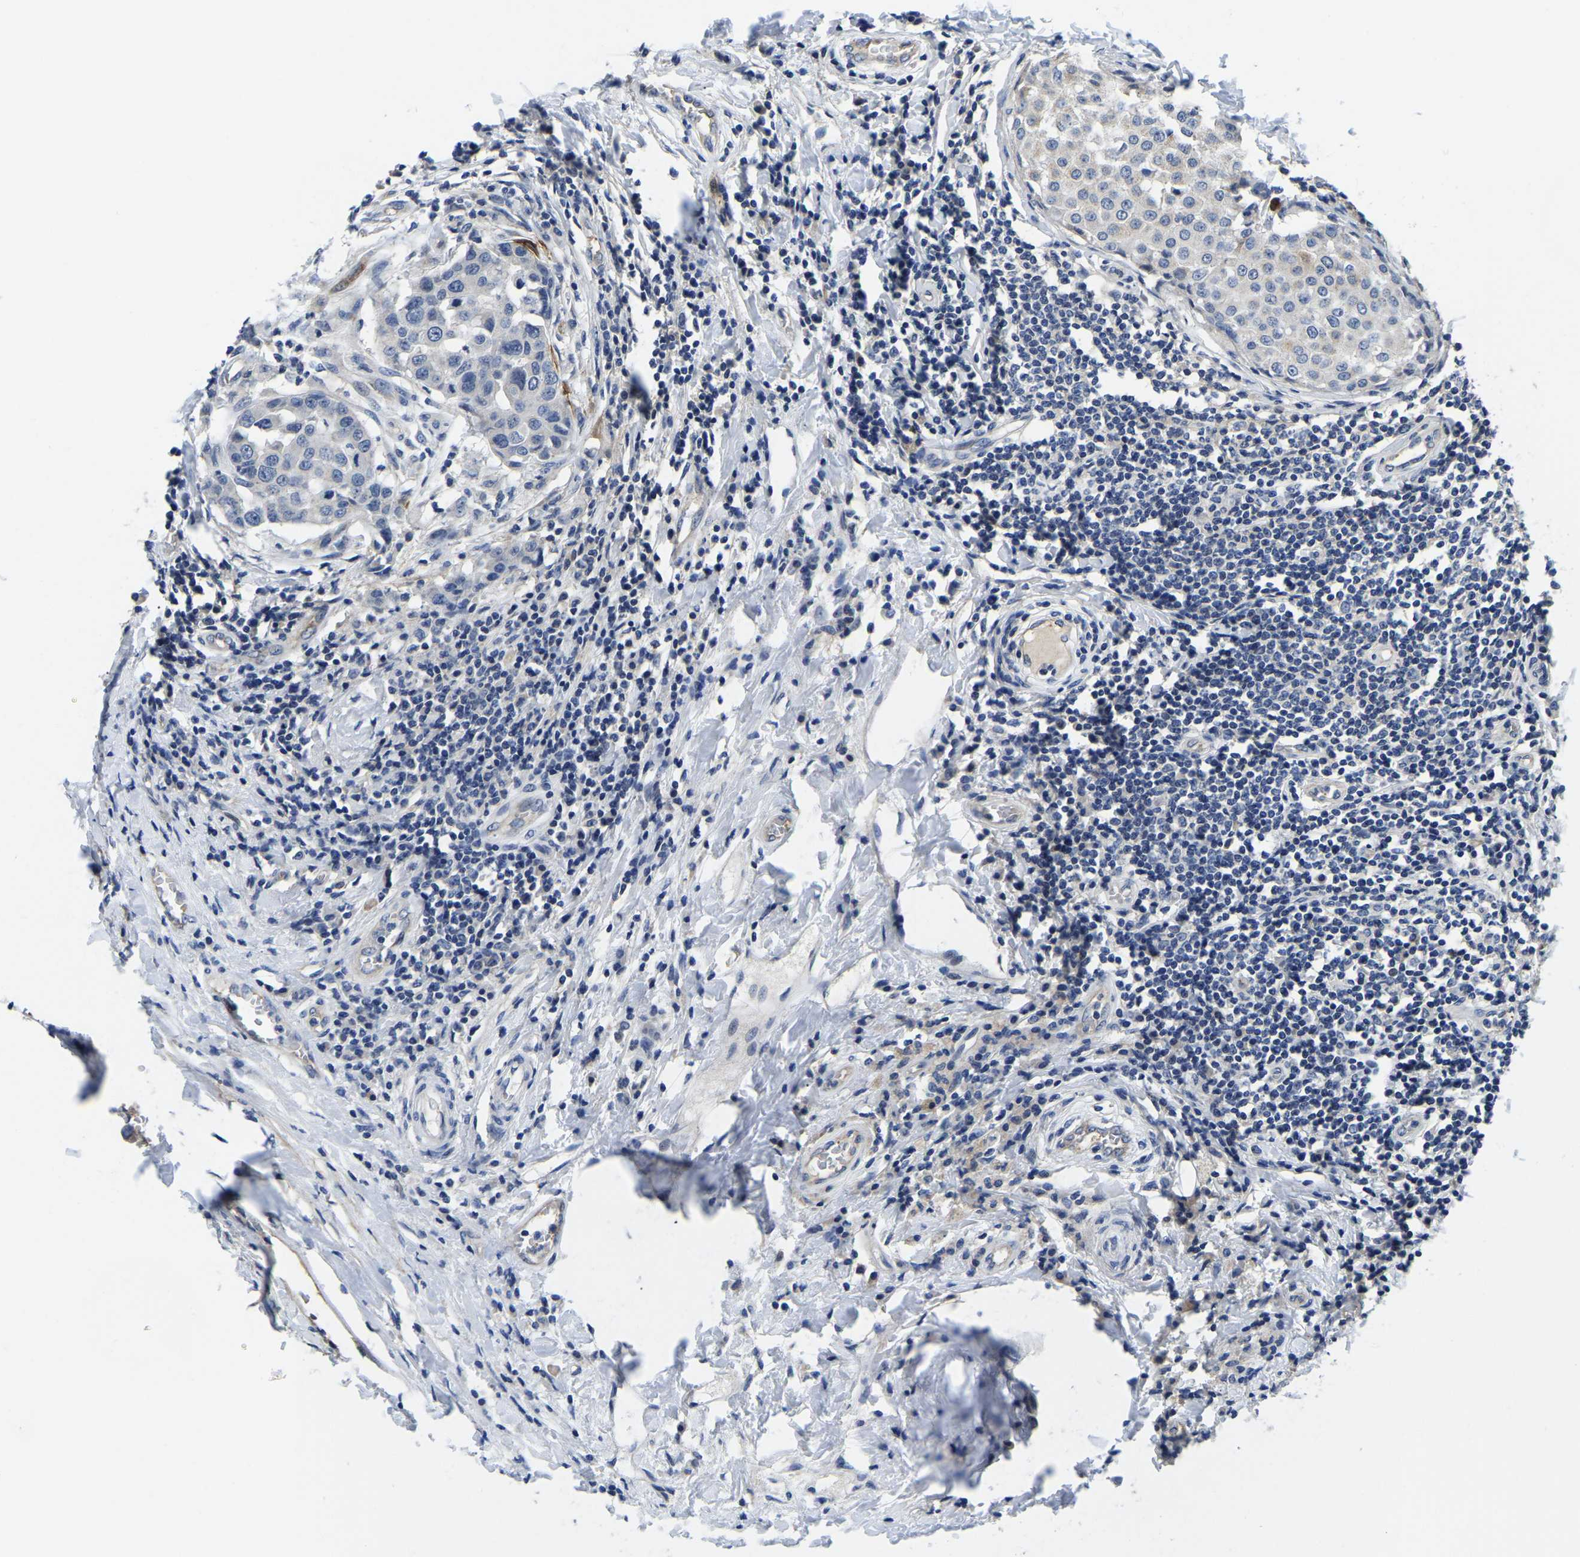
{"staining": {"intensity": "negative", "quantity": "none", "location": "none"}, "tissue": "breast cancer", "cell_type": "Tumor cells", "image_type": "cancer", "snomed": [{"axis": "morphology", "description": "Duct carcinoma"}, {"axis": "topography", "description": "Breast"}], "caption": "Immunohistochemical staining of human breast intraductal carcinoma reveals no significant expression in tumor cells.", "gene": "ITGA2", "patient": {"sex": "female", "age": 27}}